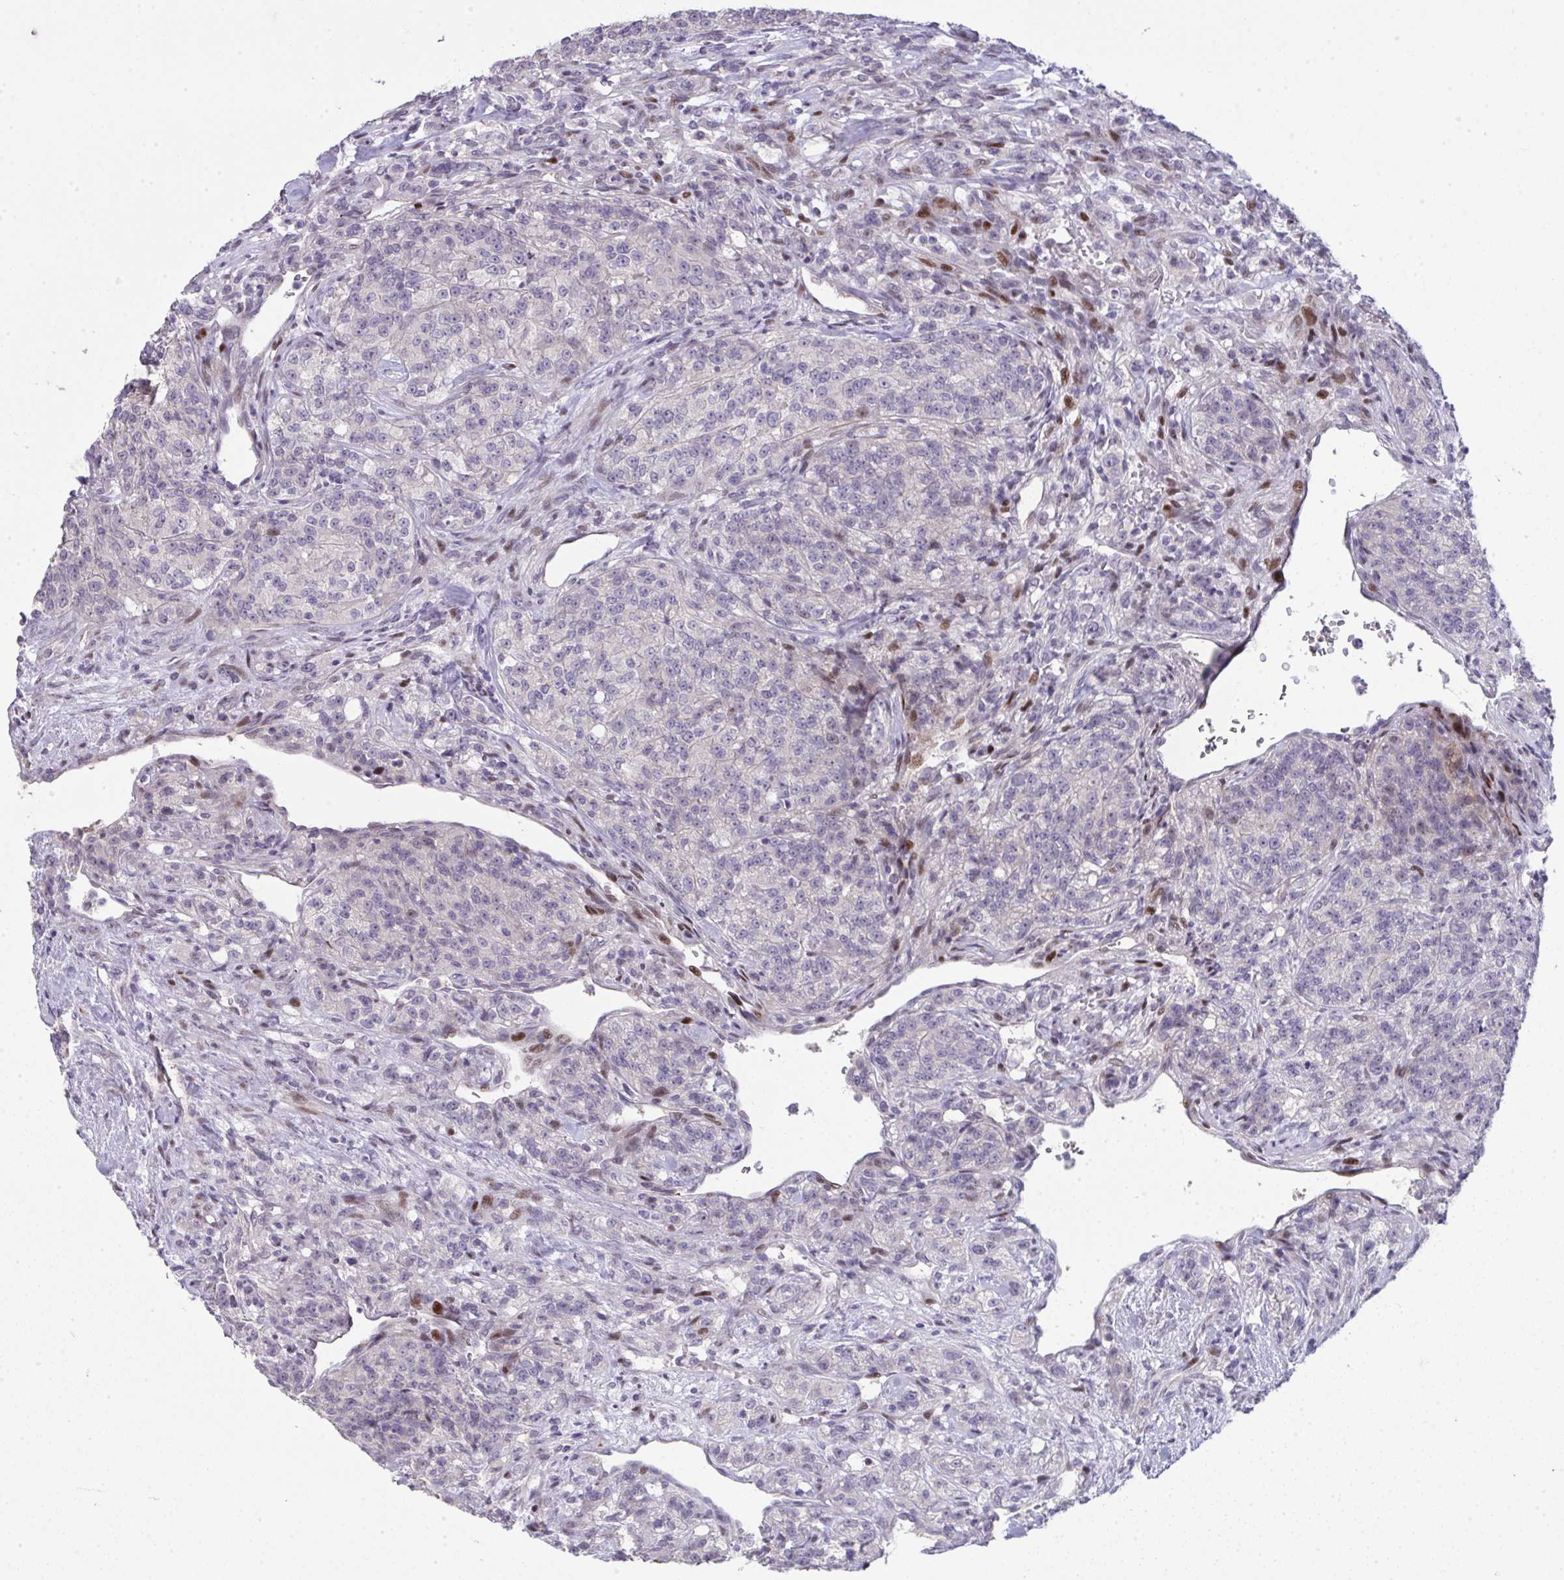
{"staining": {"intensity": "moderate", "quantity": "<25%", "location": "nuclear"}, "tissue": "renal cancer", "cell_type": "Tumor cells", "image_type": "cancer", "snomed": [{"axis": "morphology", "description": "Adenocarcinoma, NOS"}, {"axis": "topography", "description": "Kidney"}], "caption": "Immunohistochemistry (IHC) staining of adenocarcinoma (renal), which reveals low levels of moderate nuclear staining in approximately <25% of tumor cells indicating moderate nuclear protein expression. The staining was performed using DAB (brown) for protein detection and nuclei were counterstained in hematoxylin (blue).", "gene": "GALNT16", "patient": {"sex": "female", "age": 63}}